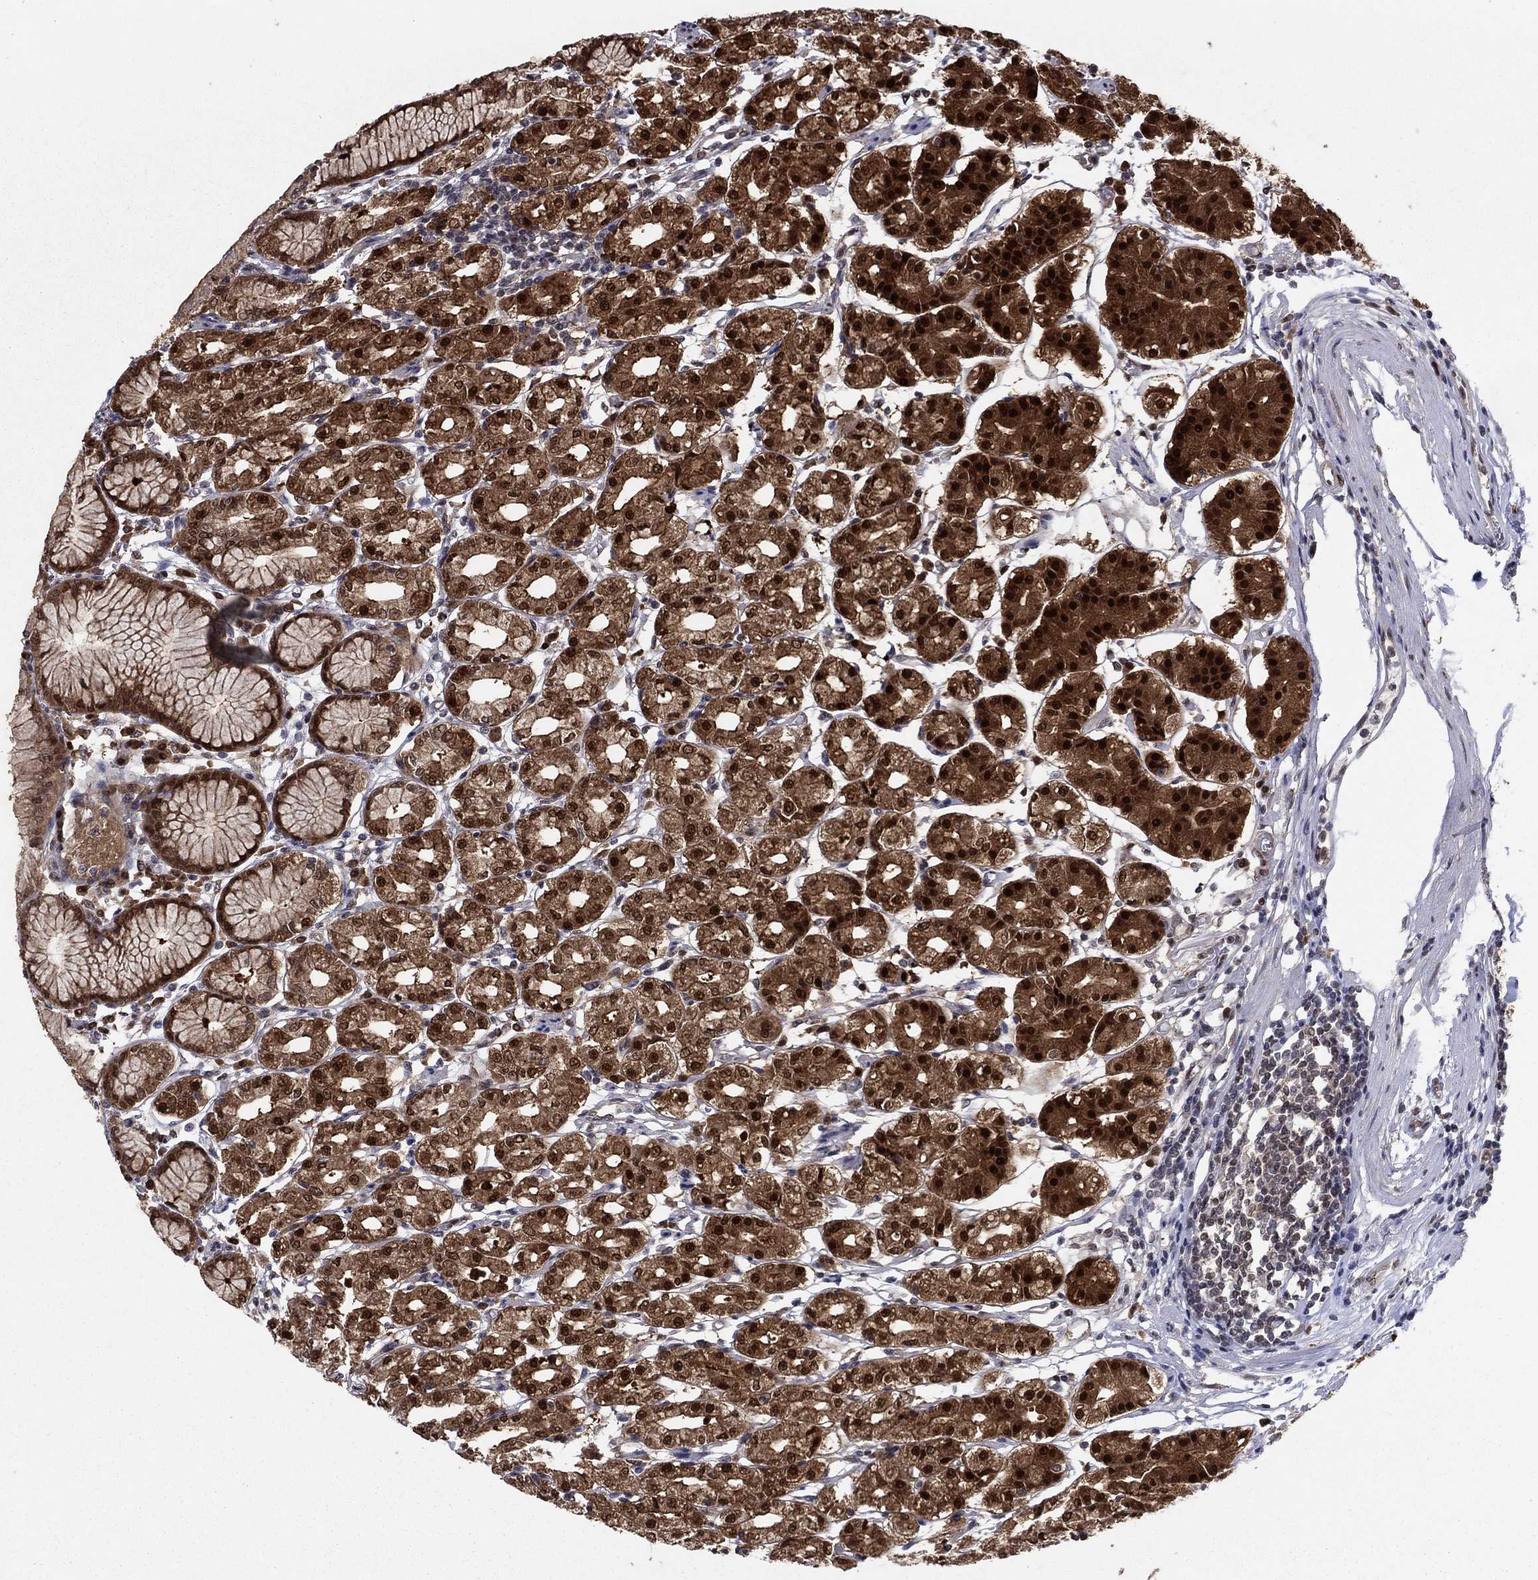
{"staining": {"intensity": "strong", "quantity": ">75%", "location": "cytoplasmic/membranous,nuclear"}, "tissue": "stomach", "cell_type": "Glandular cells", "image_type": "normal", "snomed": [{"axis": "morphology", "description": "Normal tissue, NOS"}, {"axis": "topography", "description": "Skeletal muscle"}, {"axis": "topography", "description": "Stomach"}], "caption": "Immunohistochemical staining of unremarkable human stomach shows high levels of strong cytoplasmic/membranous,nuclear staining in about >75% of glandular cells. Using DAB (3,3'-diaminobenzidine) (brown) and hematoxylin (blue) stains, captured at high magnification using brightfield microscopy.", "gene": "FKBP4", "patient": {"sex": "female", "age": 57}}